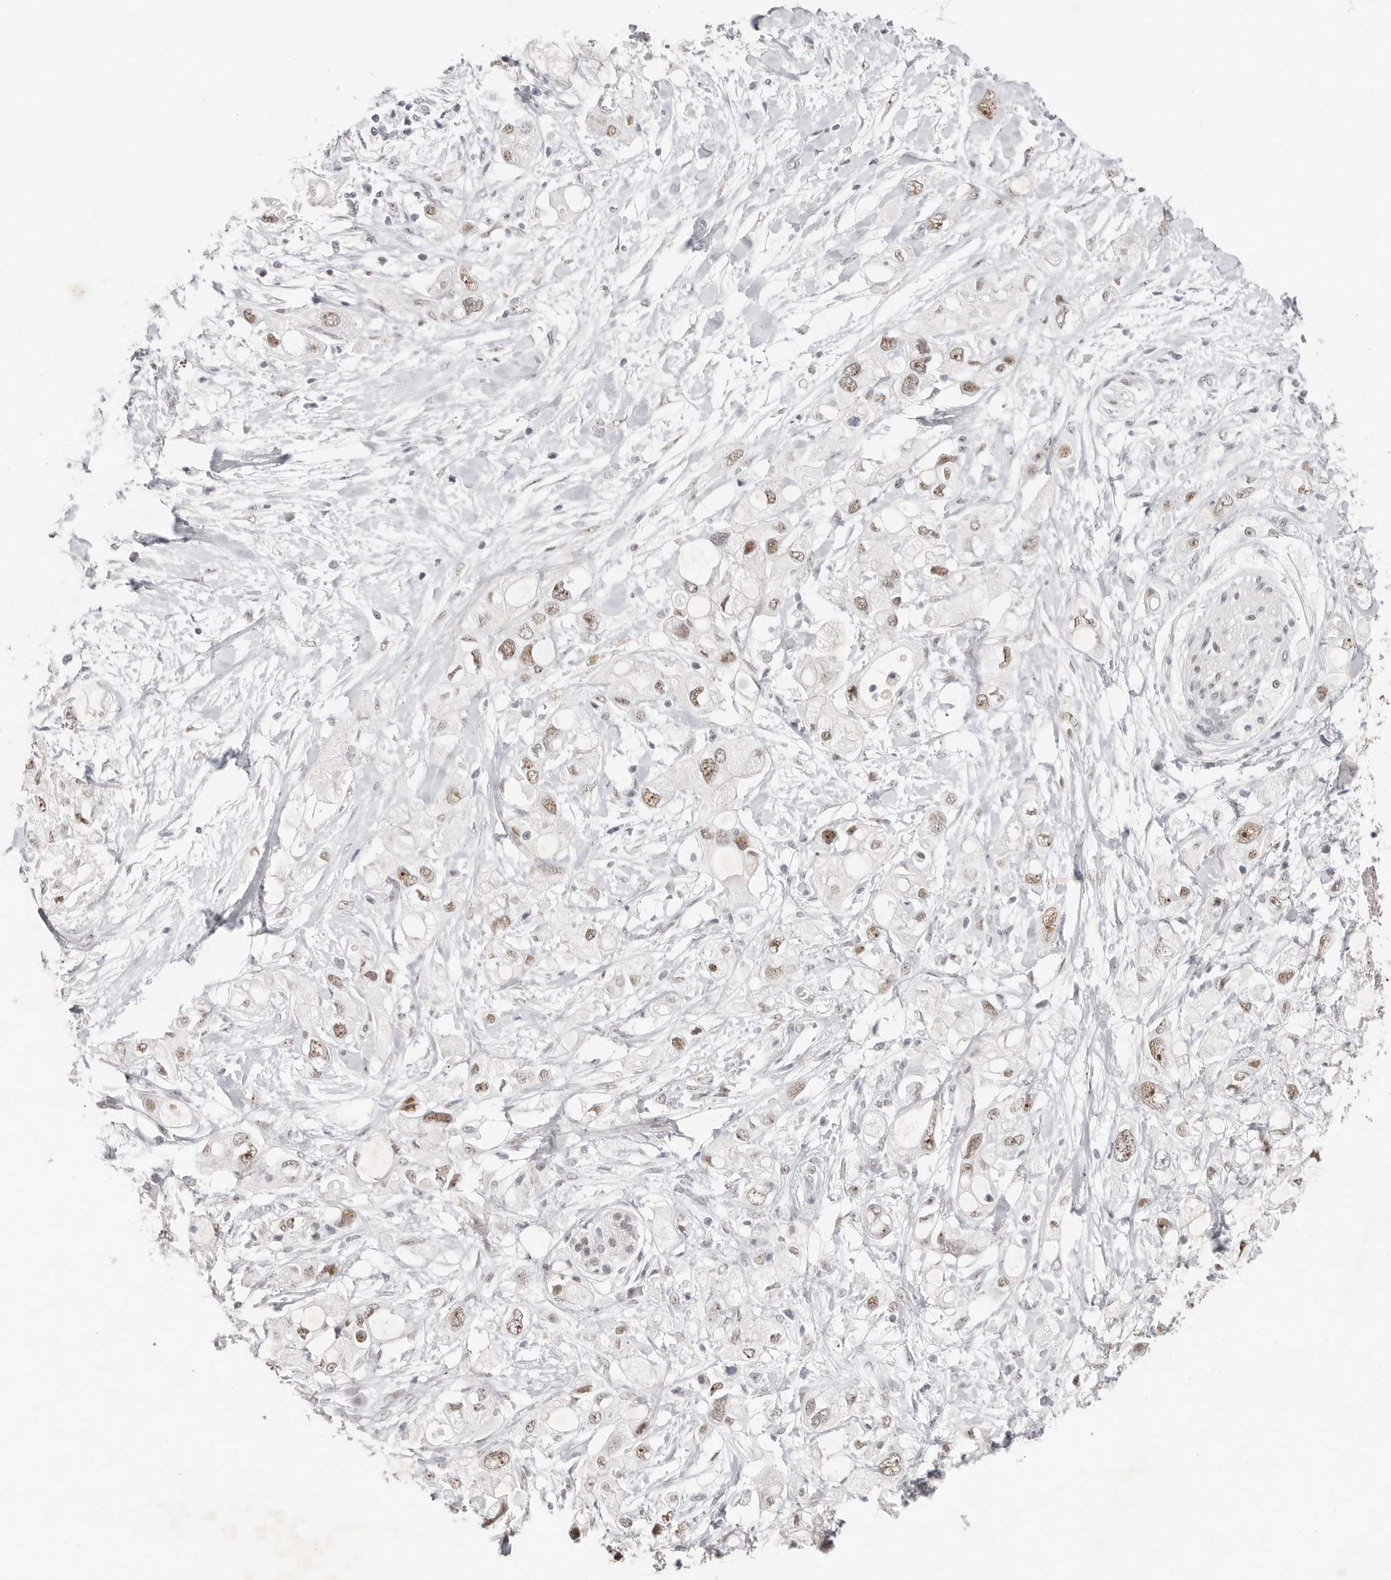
{"staining": {"intensity": "moderate", "quantity": "25%-75%", "location": "nuclear"}, "tissue": "pancreatic cancer", "cell_type": "Tumor cells", "image_type": "cancer", "snomed": [{"axis": "morphology", "description": "Adenocarcinoma, NOS"}, {"axis": "topography", "description": "Pancreas"}], "caption": "Protein expression analysis of pancreatic cancer displays moderate nuclear positivity in approximately 25%-75% of tumor cells.", "gene": "LARP7", "patient": {"sex": "female", "age": 56}}